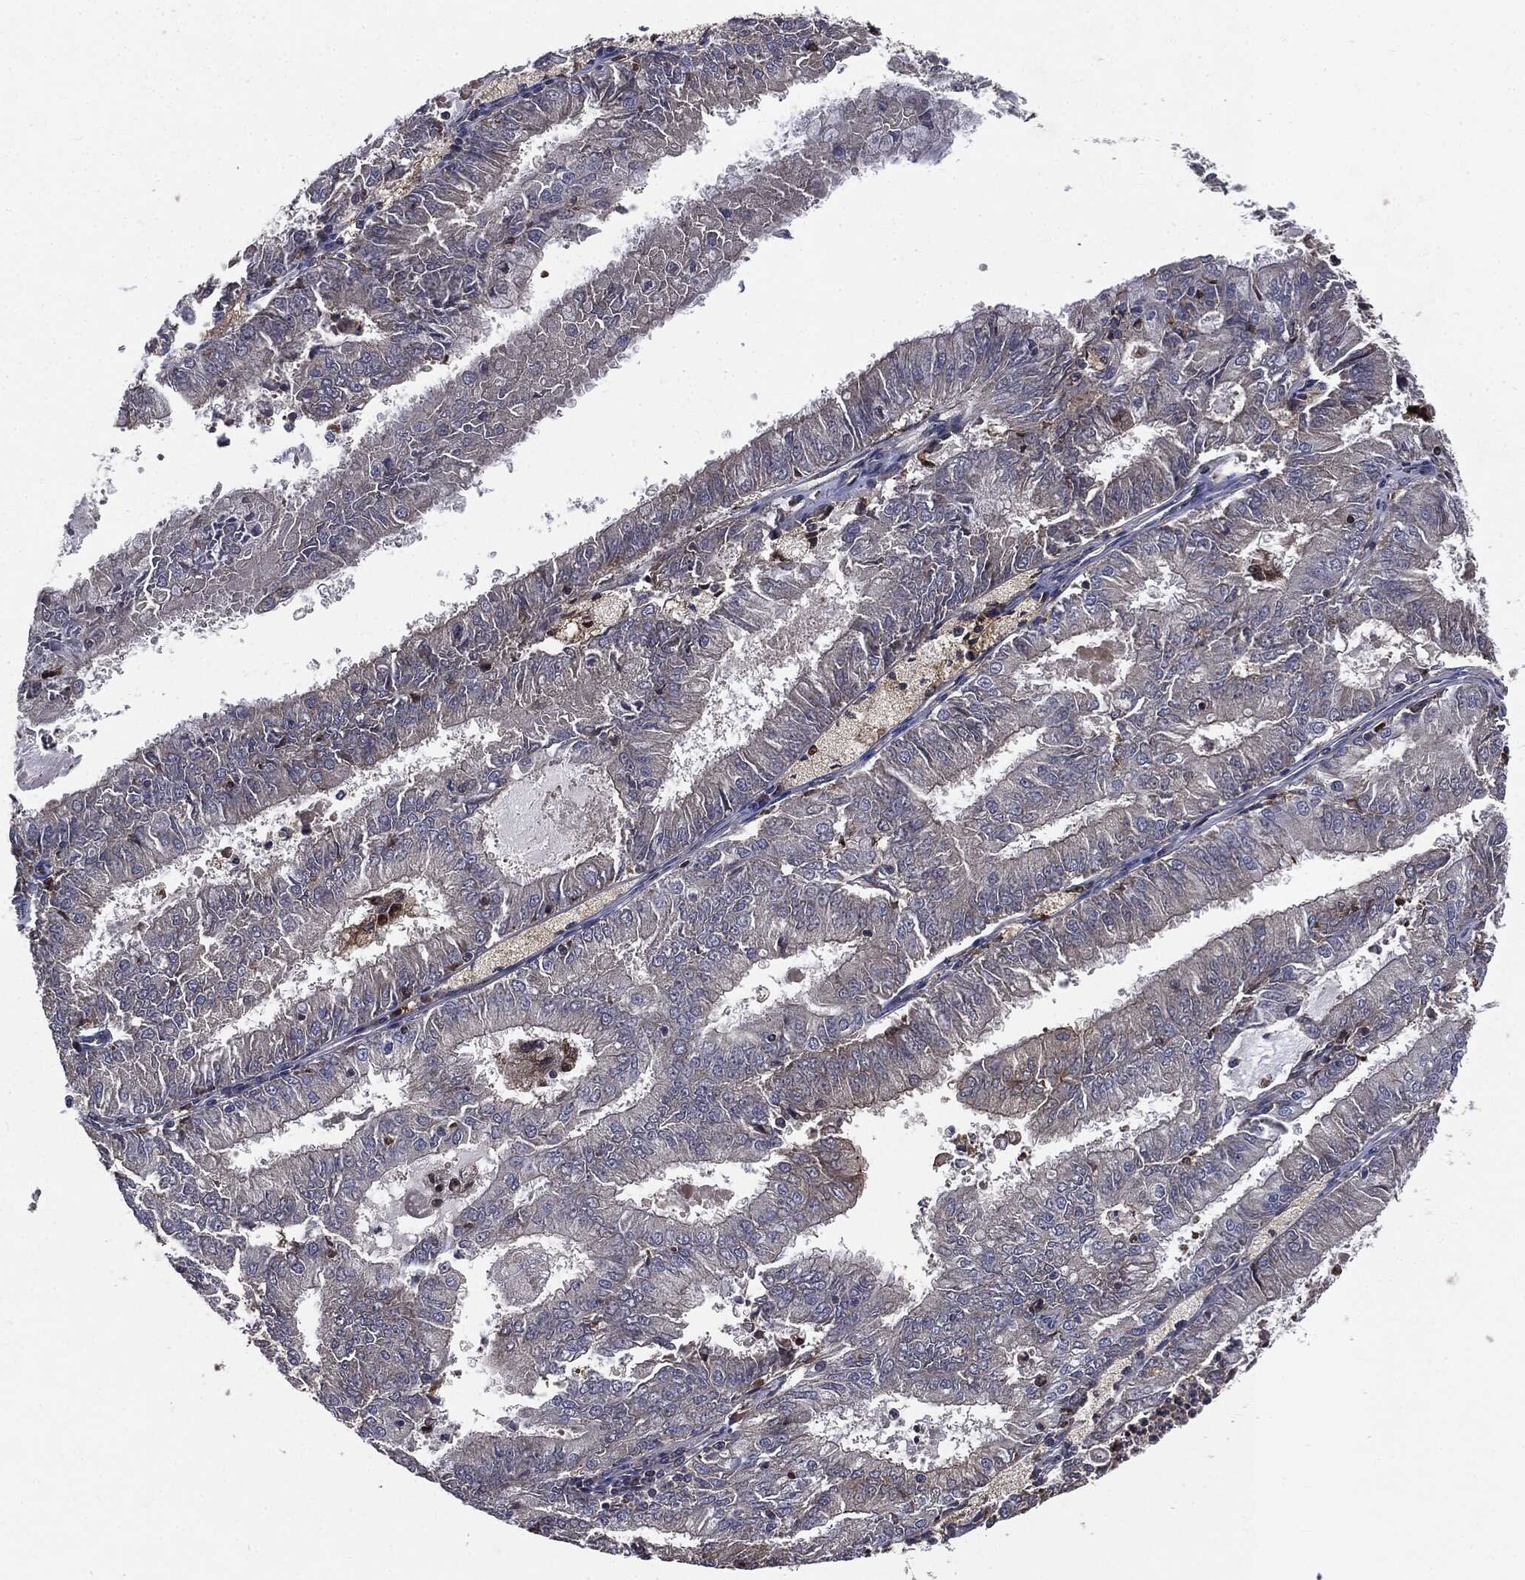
{"staining": {"intensity": "negative", "quantity": "none", "location": "none"}, "tissue": "endometrial cancer", "cell_type": "Tumor cells", "image_type": "cancer", "snomed": [{"axis": "morphology", "description": "Adenocarcinoma, NOS"}, {"axis": "topography", "description": "Endometrium"}], "caption": "Immunohistochemistry of human endometrial cancer (adenocarcinoma) demonstrates no expression in tumor cells.", "gene": "PLOD3", "patient": {"sex": "female", "age": 57}}